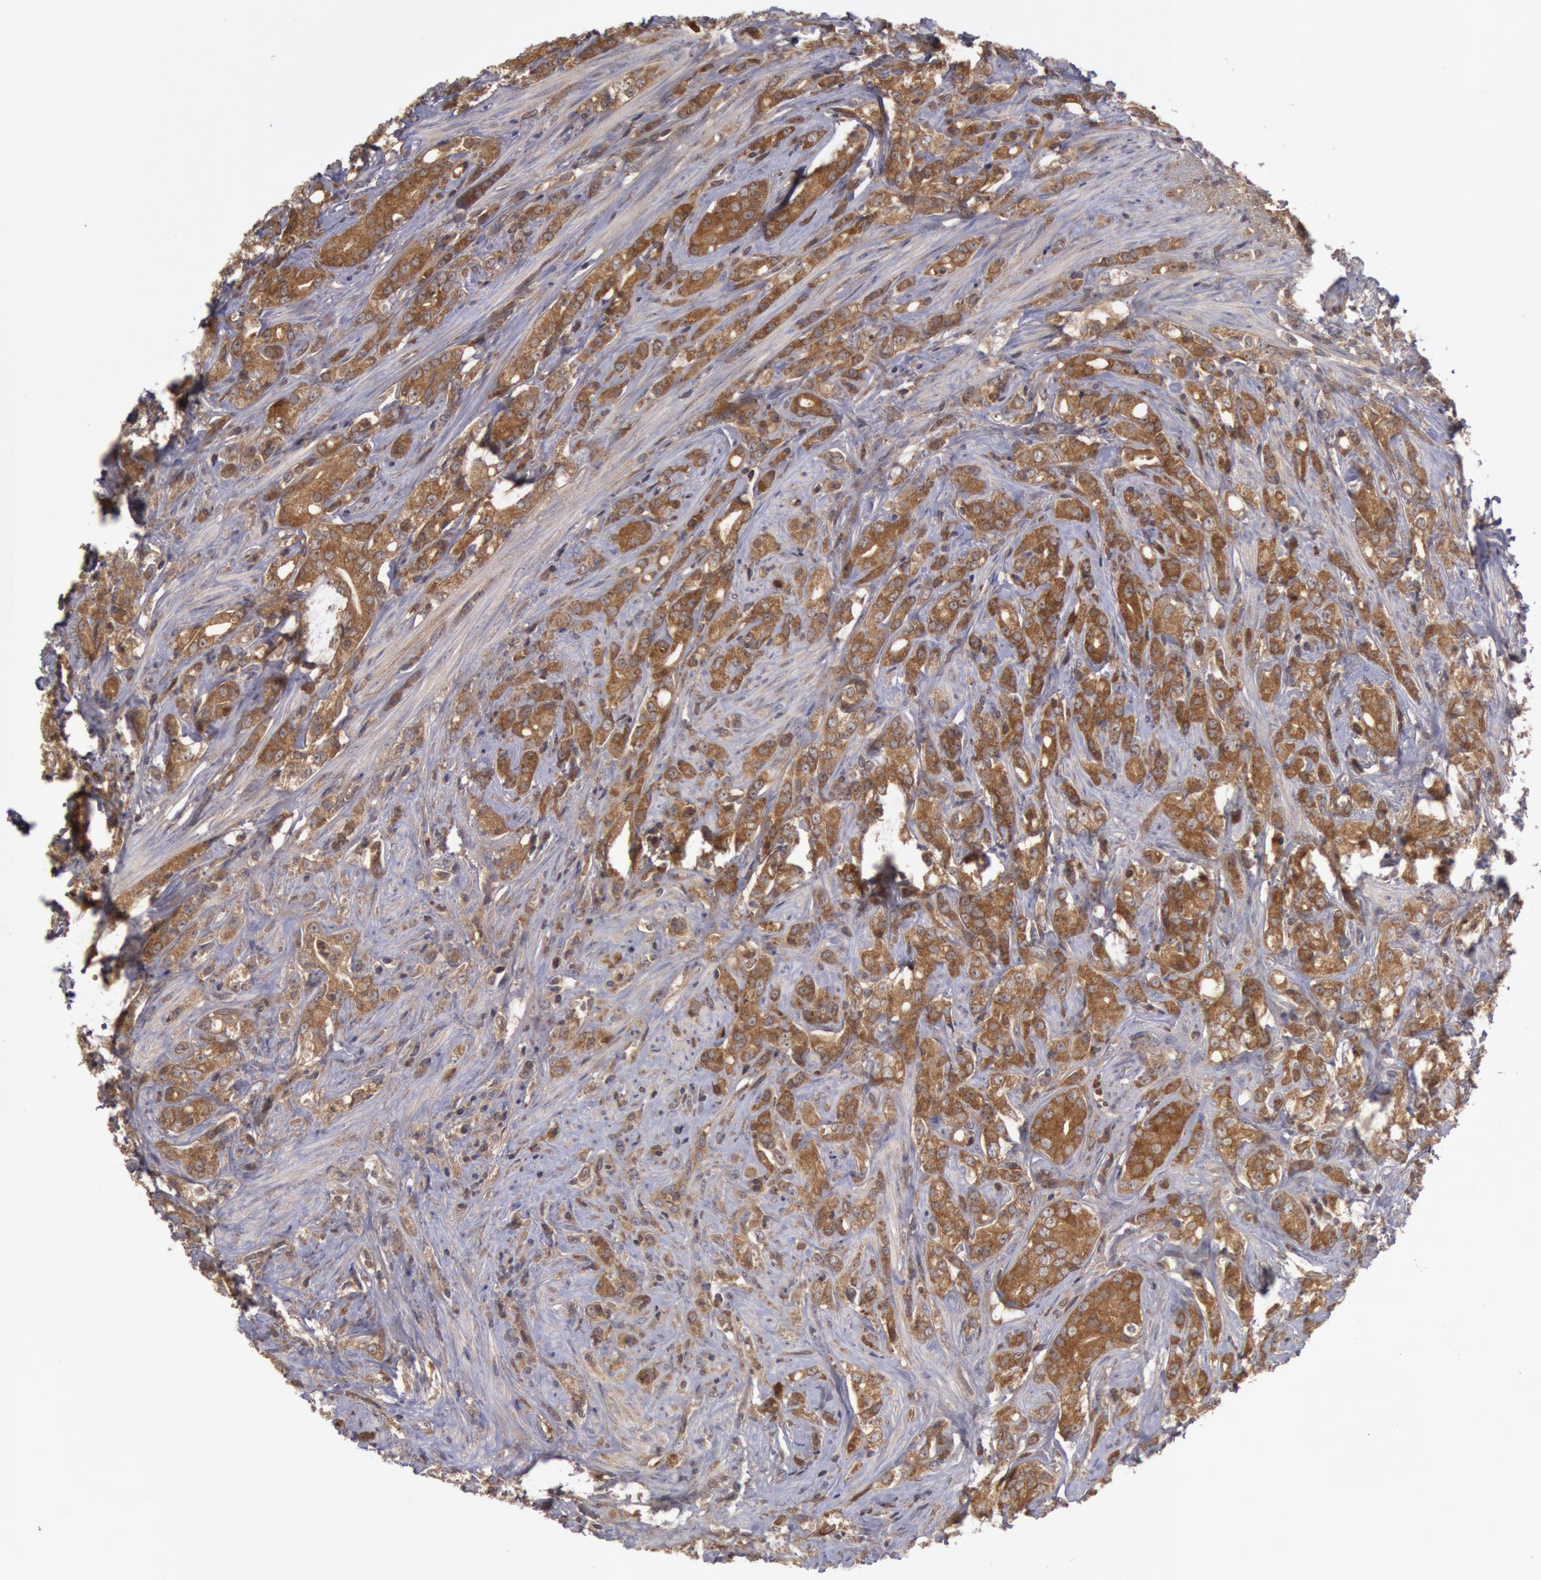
{"staining": {"intensity": "strong", "quantity": ">75%", "location": "cytoplasmic/membranous"}, "tissue": "prostate cancer", "cell_type": "Tumor cells", "image_type": "cancer", "snomed": [{"axis": "morphology", "description": "Adenocarcinoma, Medium grade"}, {"axis": "topography", "description": "Prostate"}], "caption": "Tumor cells exhibit high levels of strong cytoplasmic/membranous staining in about >75% of cells in prostate medium-grade adenocarcinoma.", "gene": "BRAF", "patient": {"sex": "male", "age": 59}}